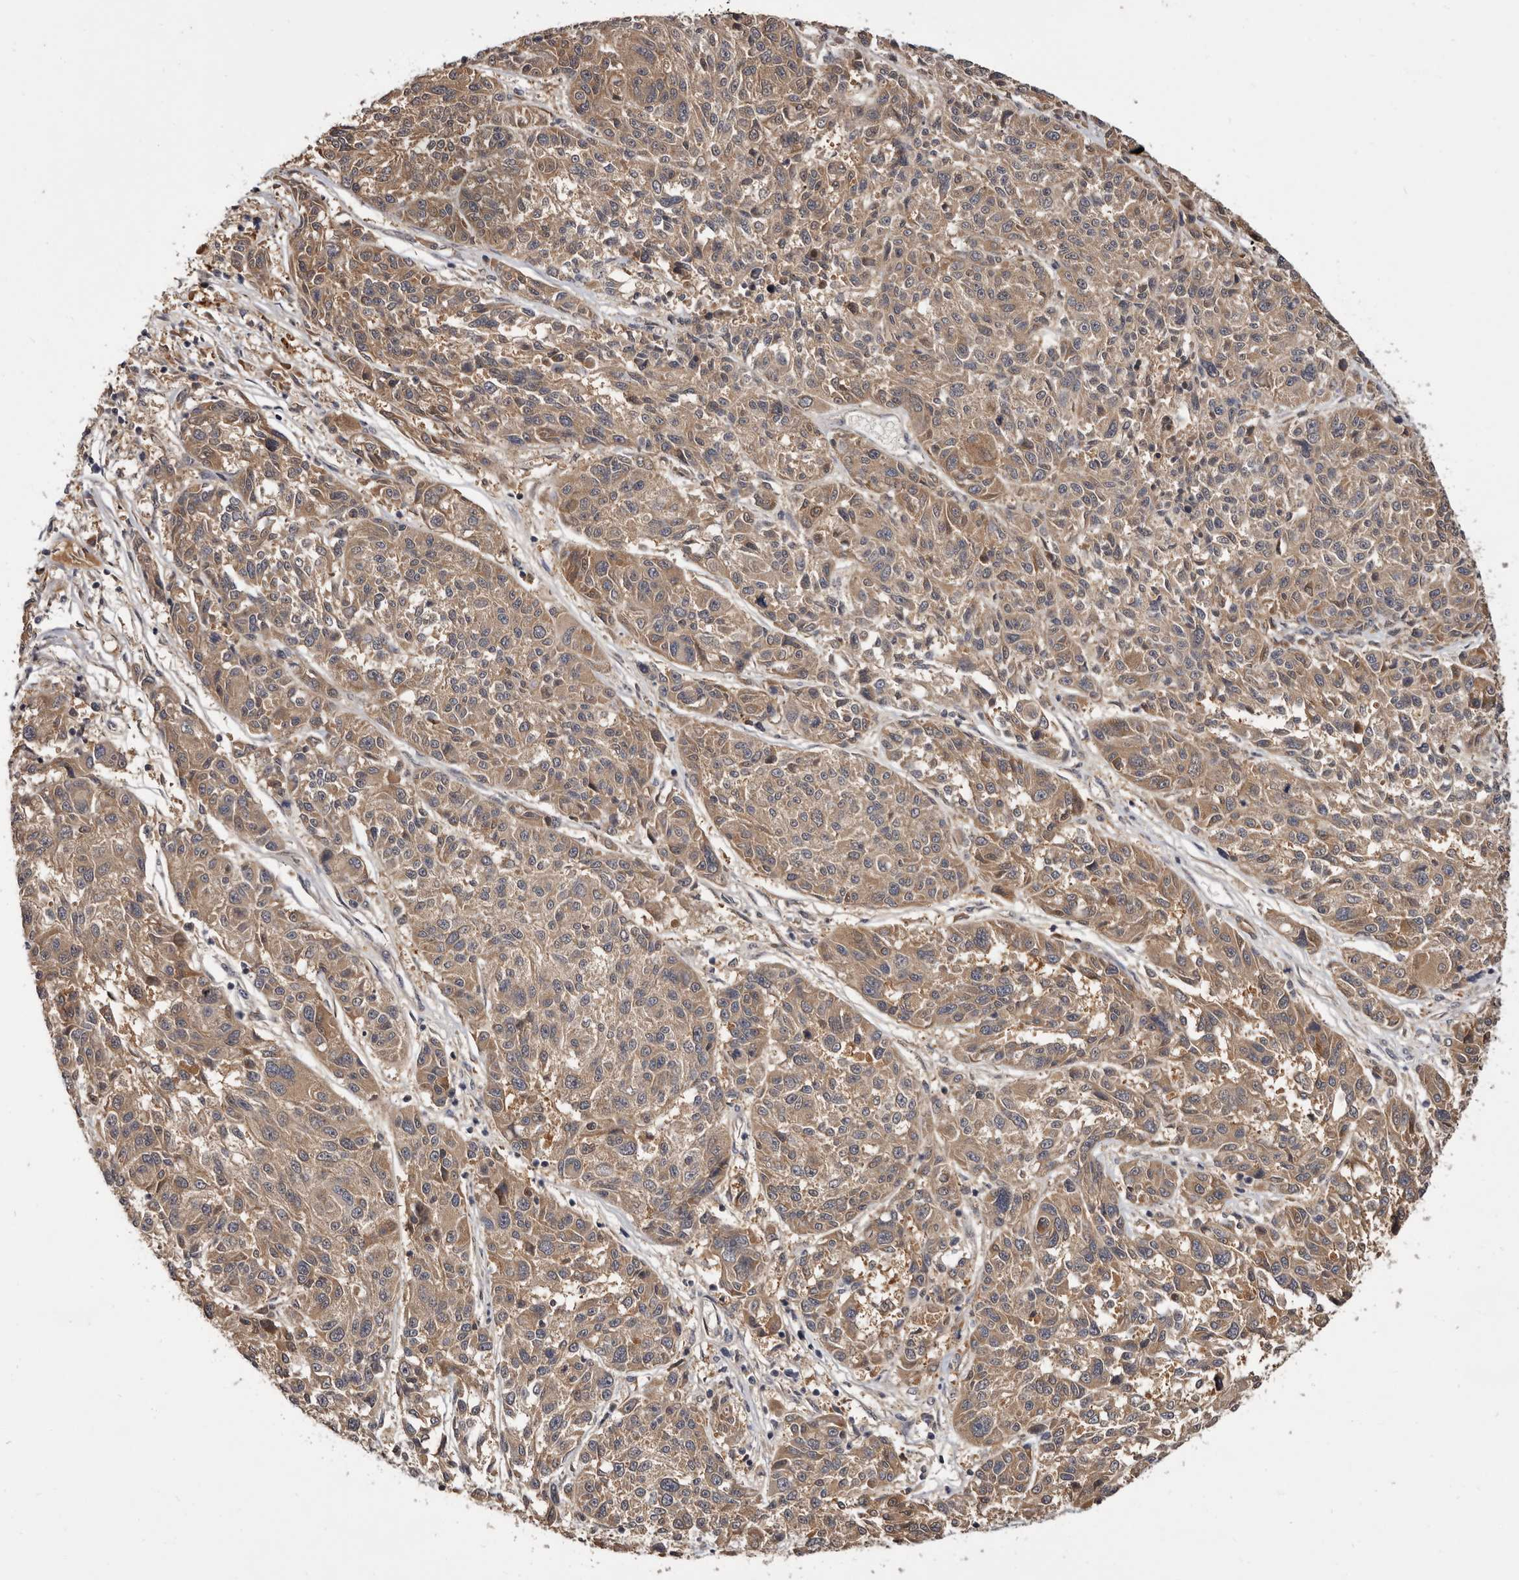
{"staining": {"intensity": "moderate", "quantity": ">75%", "location": "cytoplasmic/membranous"}, "tissue": "melanoma", "cell_type": "Tumor cells", "image_type": "cancer", "snomed": [{"axis": "morphology", "description": "Malignant melanoma, NOS"}, {"axis": "topography", "description": "Skin"}], "caption": "Melanoma stained with immunohistochemistry shows moderate cytoplasmic/membranous expression in approximately >75% of tumor cells.", "gene": "INAVA", "patient": {"sex": "male", "age": 53}}